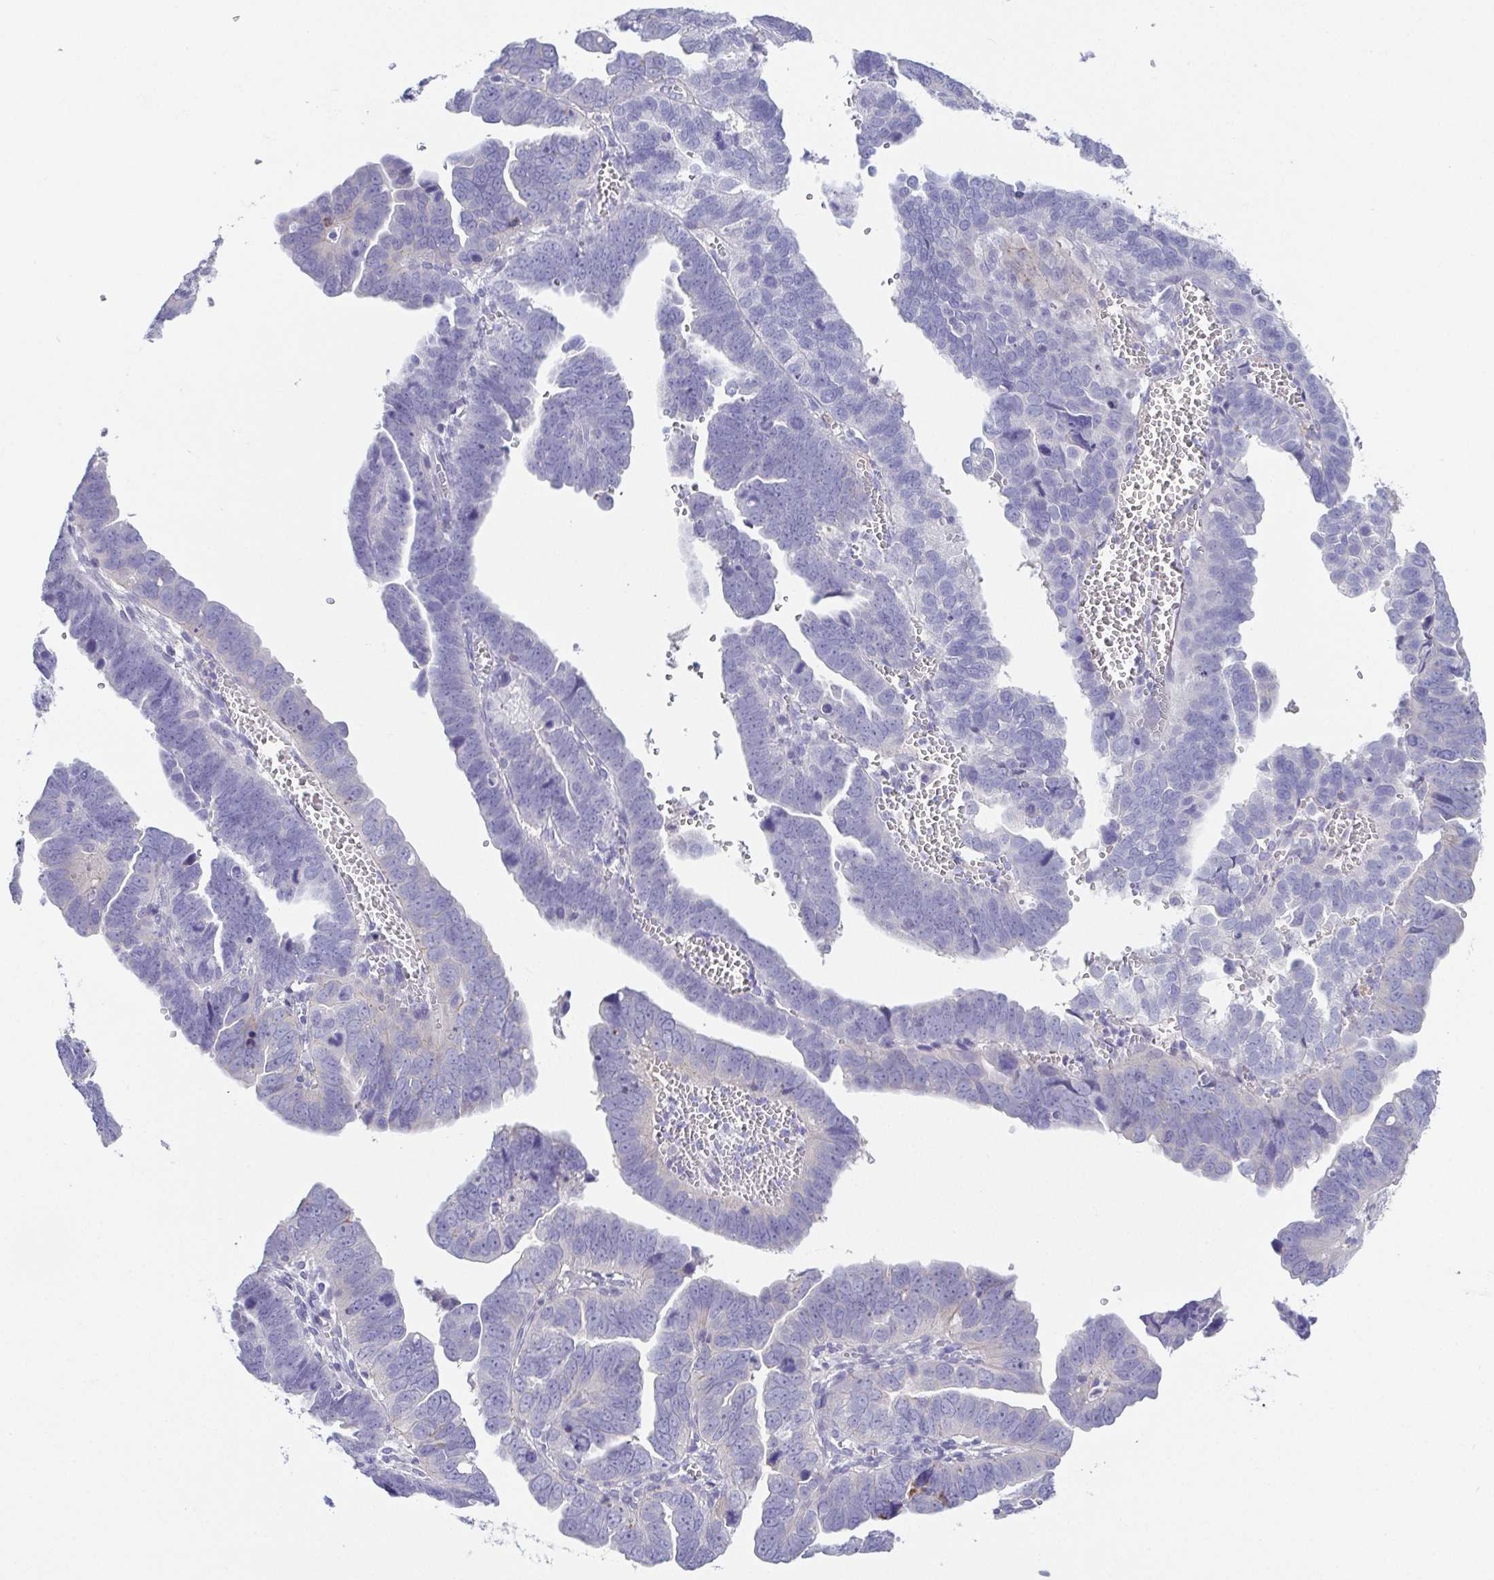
{"staining": {"intensity": "negative", "quantity": "none", "location": "none"}, "tissue": "endometrial cancer", "cell_type": "Tumor cells", "image_type": "cancer", "snomed": [{"axis": "morphology", "description": "Adenocarcinoma, NOS"}, {"axis": "topography", "description": "Endometrium"}], "caption": "Tumor cells show no significant protein positivity in endometrial adenocarcinoma. Brightfield microscopy of immunohistochemistry (IHC) stained with DAB (3,3'-diaminobenzidine) (brown) and hematoxylin (blue), captured at high magnification.", "gene": "HAPLN2", "patient": {"sex": "female", "age": 75}}